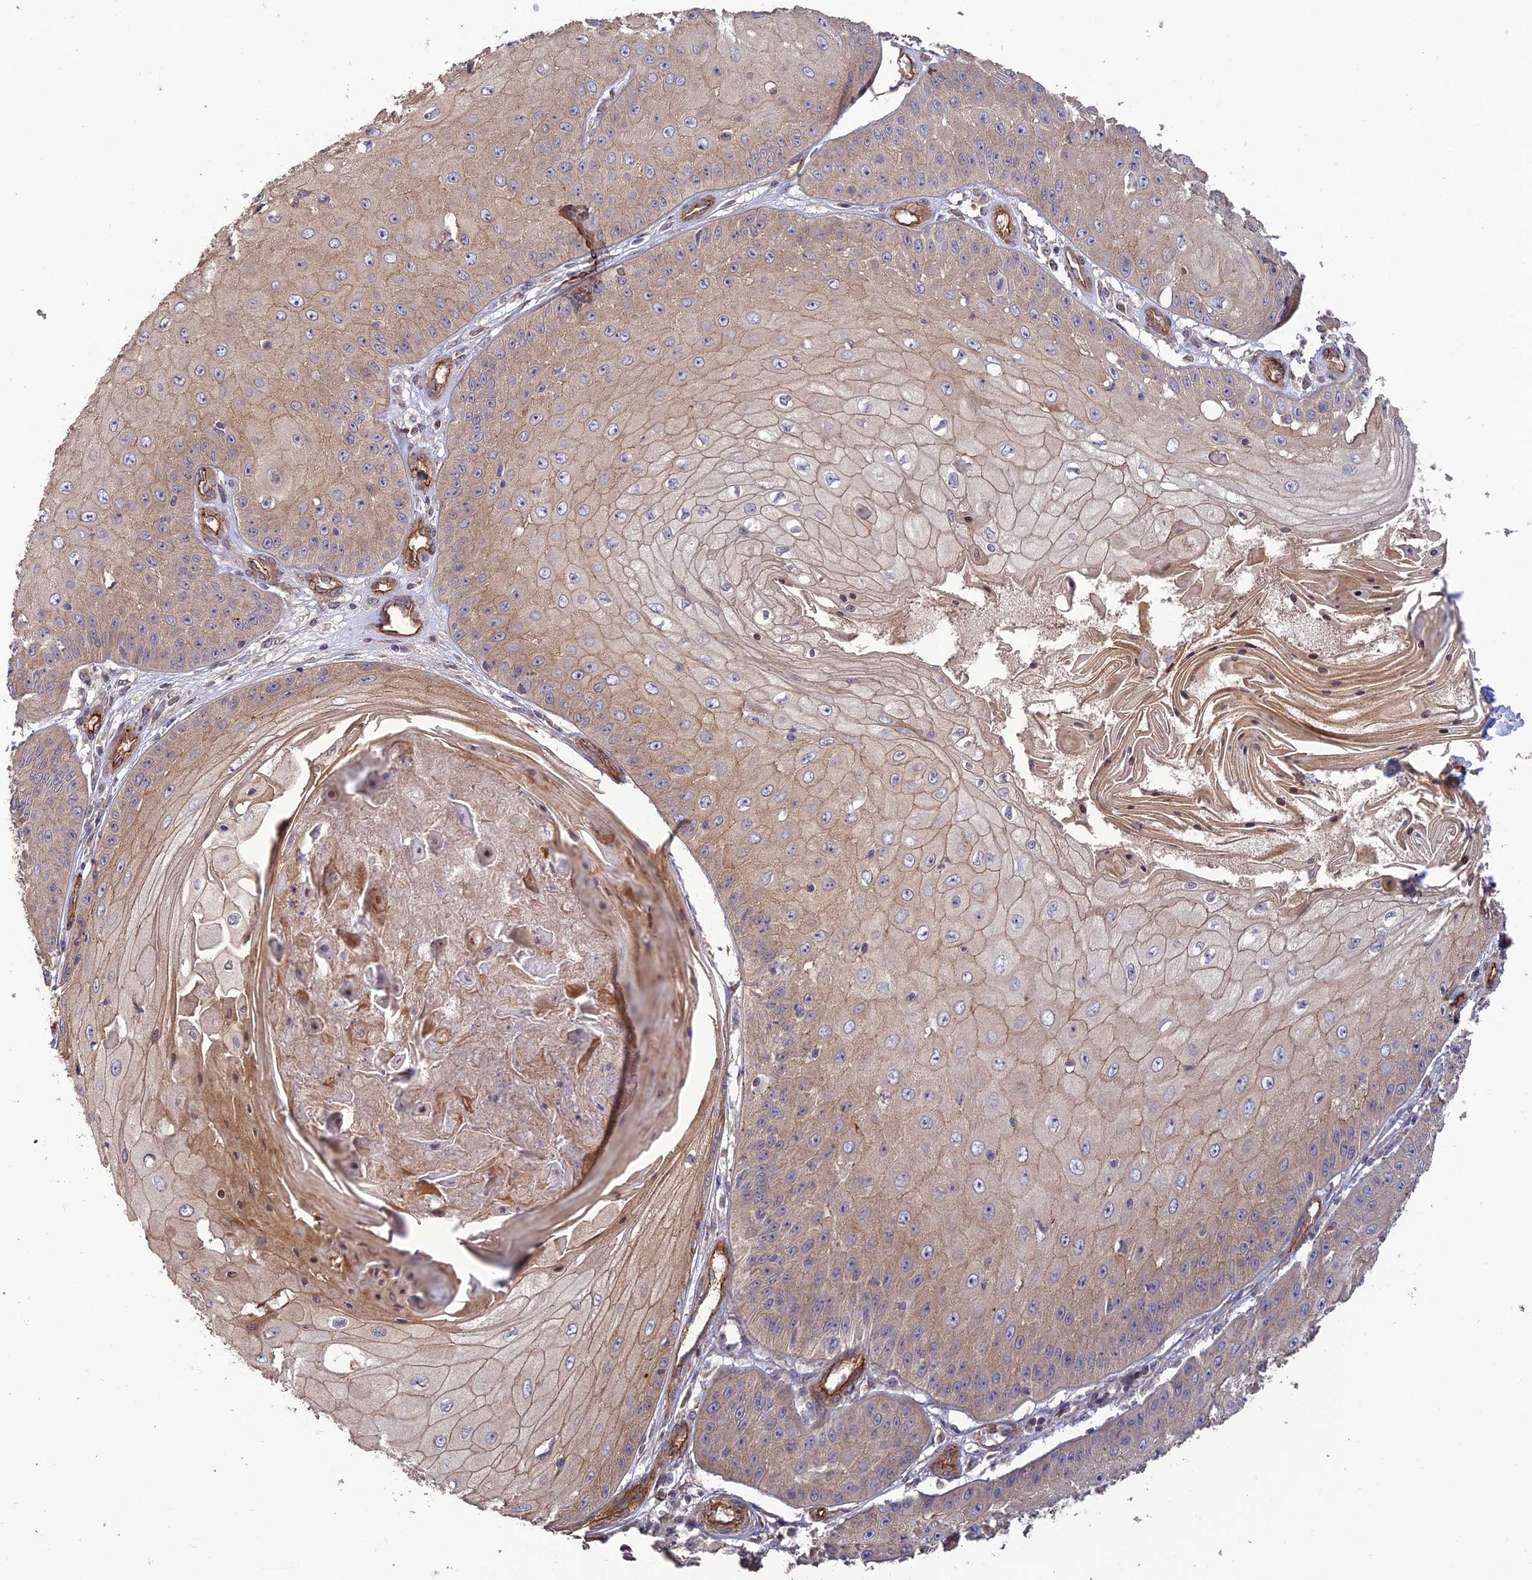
{"staining": {"intensity": "weak", "quantity": "25%-75%", "location": "cytoplasmic/membranous"}, "tissue": "skin cancer", "cell_type": "Tumor cells", "image_type": "cancer", "snomed": [{"axis": "morphology", "description": "Squamous cell carcinoma, NOS"}, {"axis": "topography", "description": "Skin"}], "caption": "Skin cancer (squamous cell carcinoma) stained for a protein reveals weak cytoplasmic/membranous positivity in tumor cells. Nuclei are stained in blue.", "gene": "HOMER2", "patient": {"sex": "male", "age": 70}}